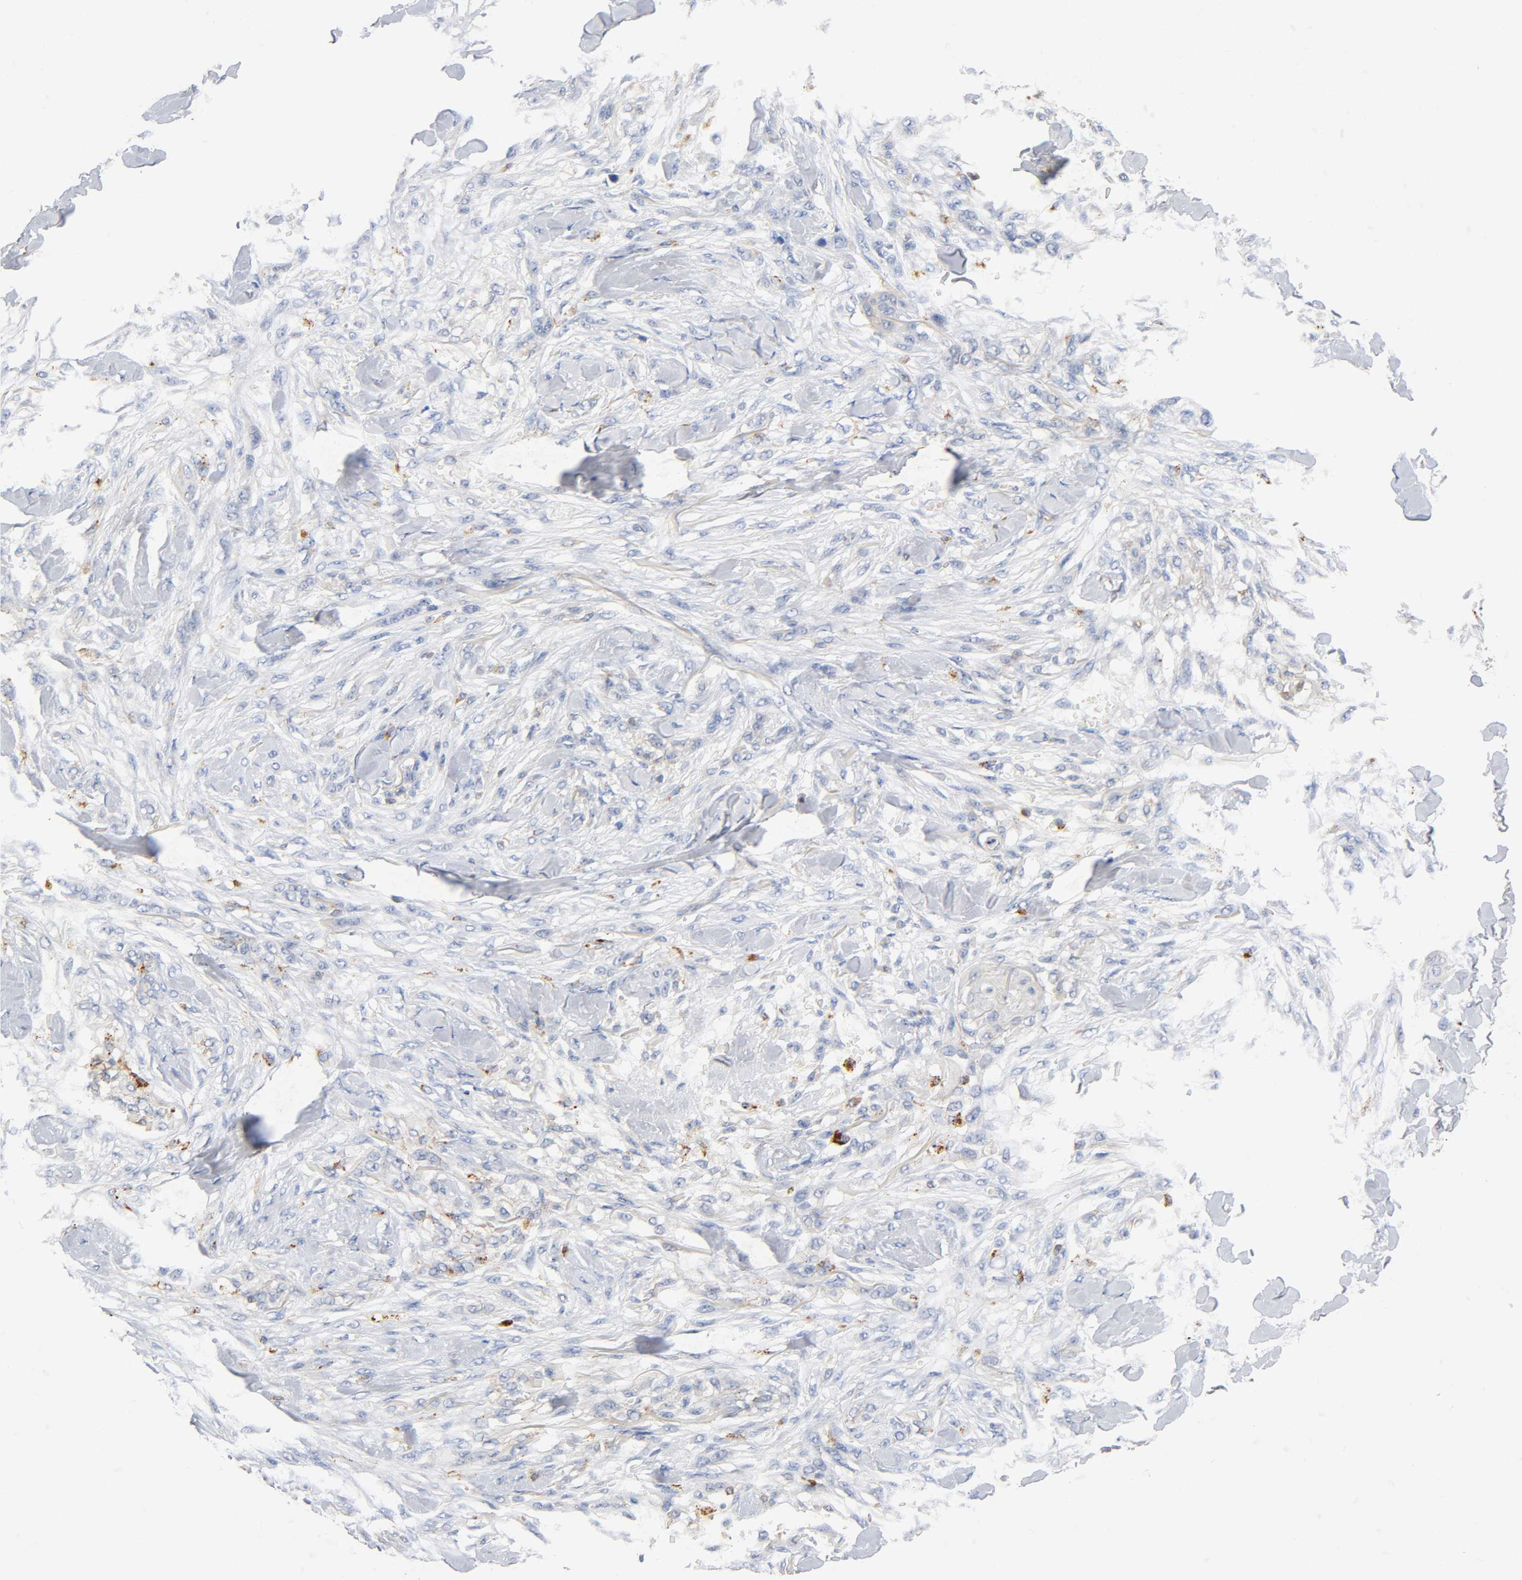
{"staining": {"intensity": "weak", "quantity": "<25%", "location": "cytoplasmic/membranous"}, "tissue": "skin cancer", "cell_type": "Tumor cells", "image_type": "cancer", "snomed": [{"axis": "morphology", "description": "Normal tissue, NOS"}, {"axis": "morphology", "description": "Squamous cell carcinoma, NOS"}, {"axis": "topography", "description": "Skin"}], "caption": "Protein analysis of skin cancer shows no significant positivity in tumor cells.", "gene": "UCKL1", "patient": {"sex": "female", "age": 59}}